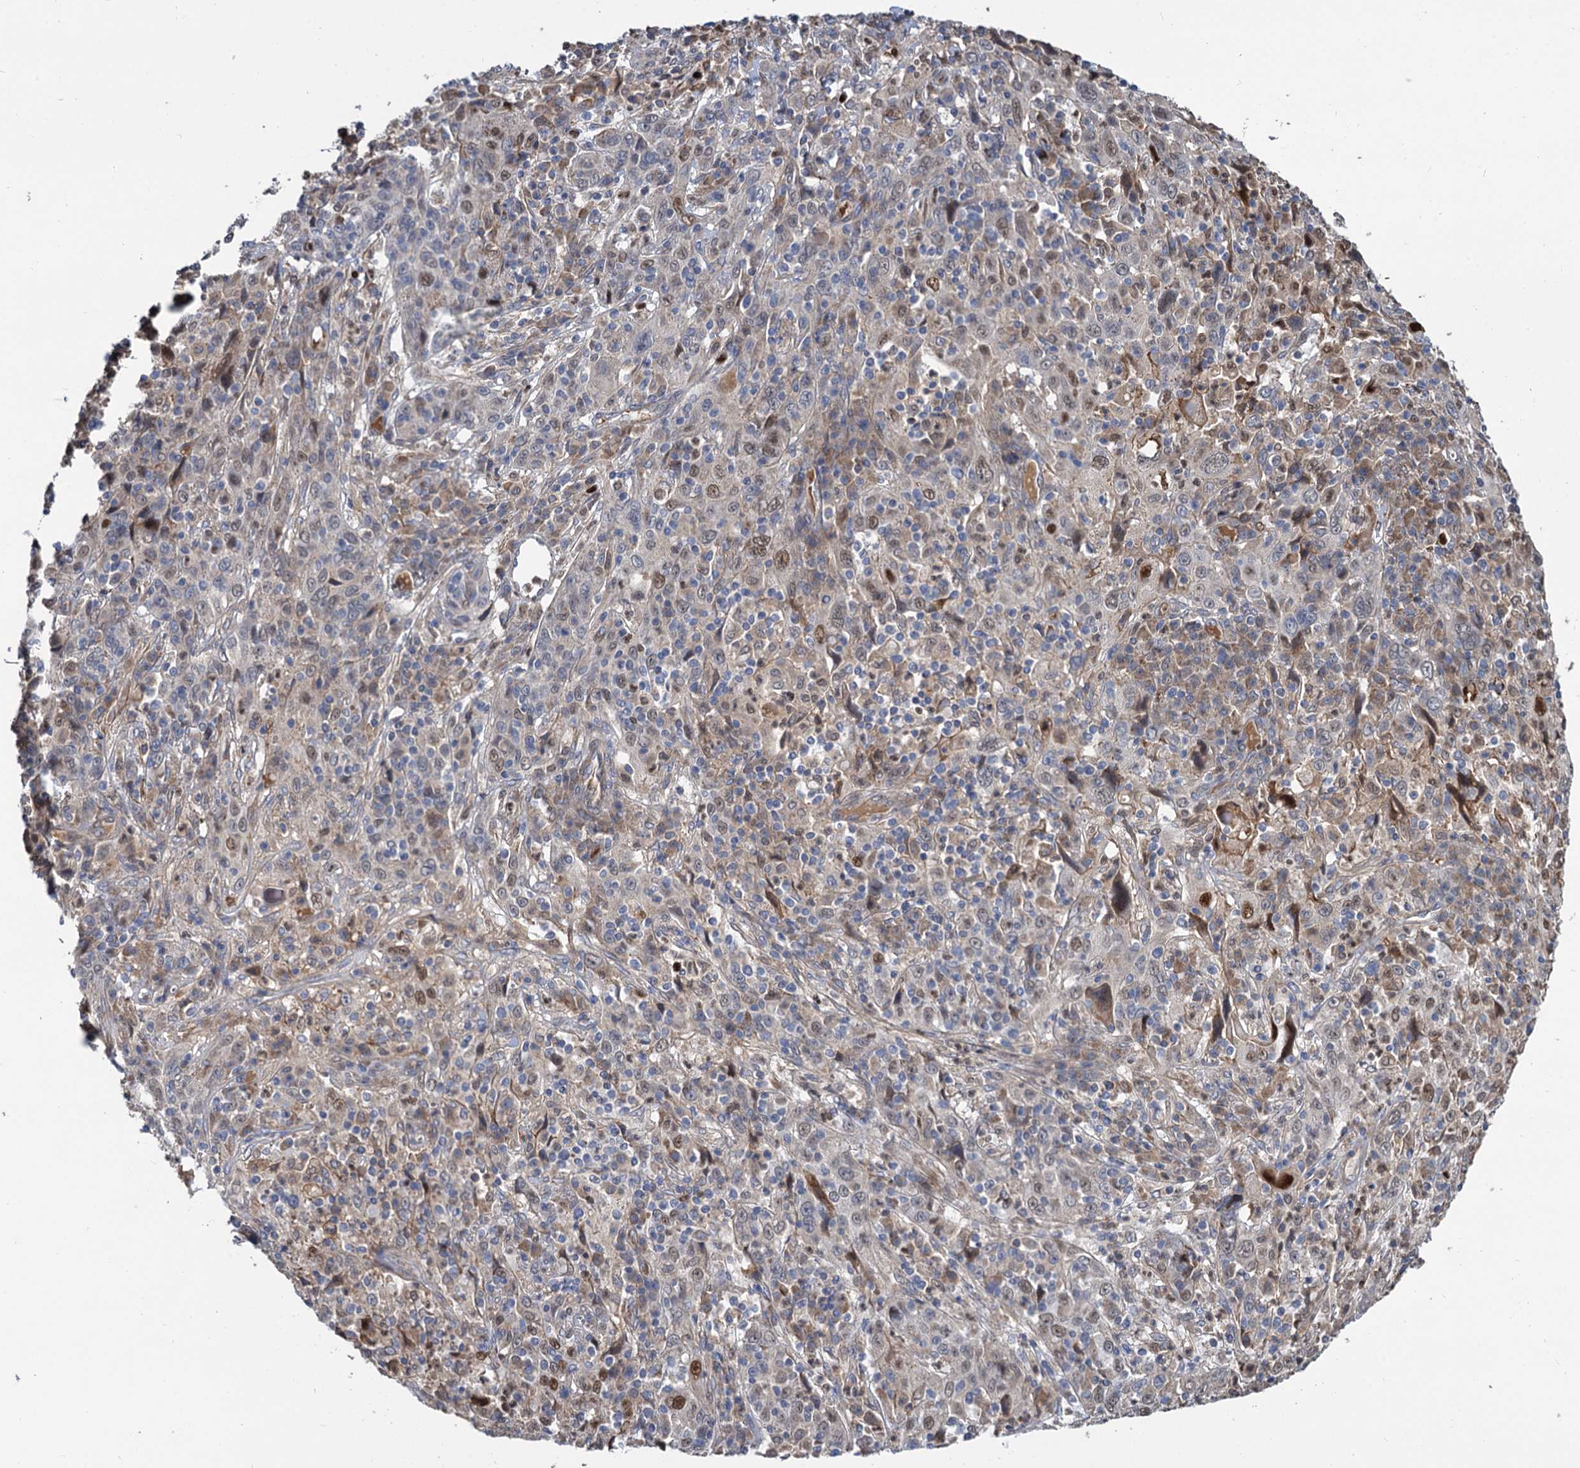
{"staining": {"intensity": "moderate", "quantity": "<25%", "location": "nuclear"}, "tissue": "cervical cancer", "cell_type": "Tumor cells", "image_type": "cancer", "snomed": [{"axis": "morphology", "description": "Squamous cell carcinoma, NOS"}, {"axis": "topography", "description": "Cervix"}], "caption": "About <25% of tumor cells in human squamous cell carcinoma (cervical) display moderate nuclear protein expression as visualized by brown immunohistochemical staining.", "gene": "ALKBH7", "patient": {"sex": "female", "age": 46}}